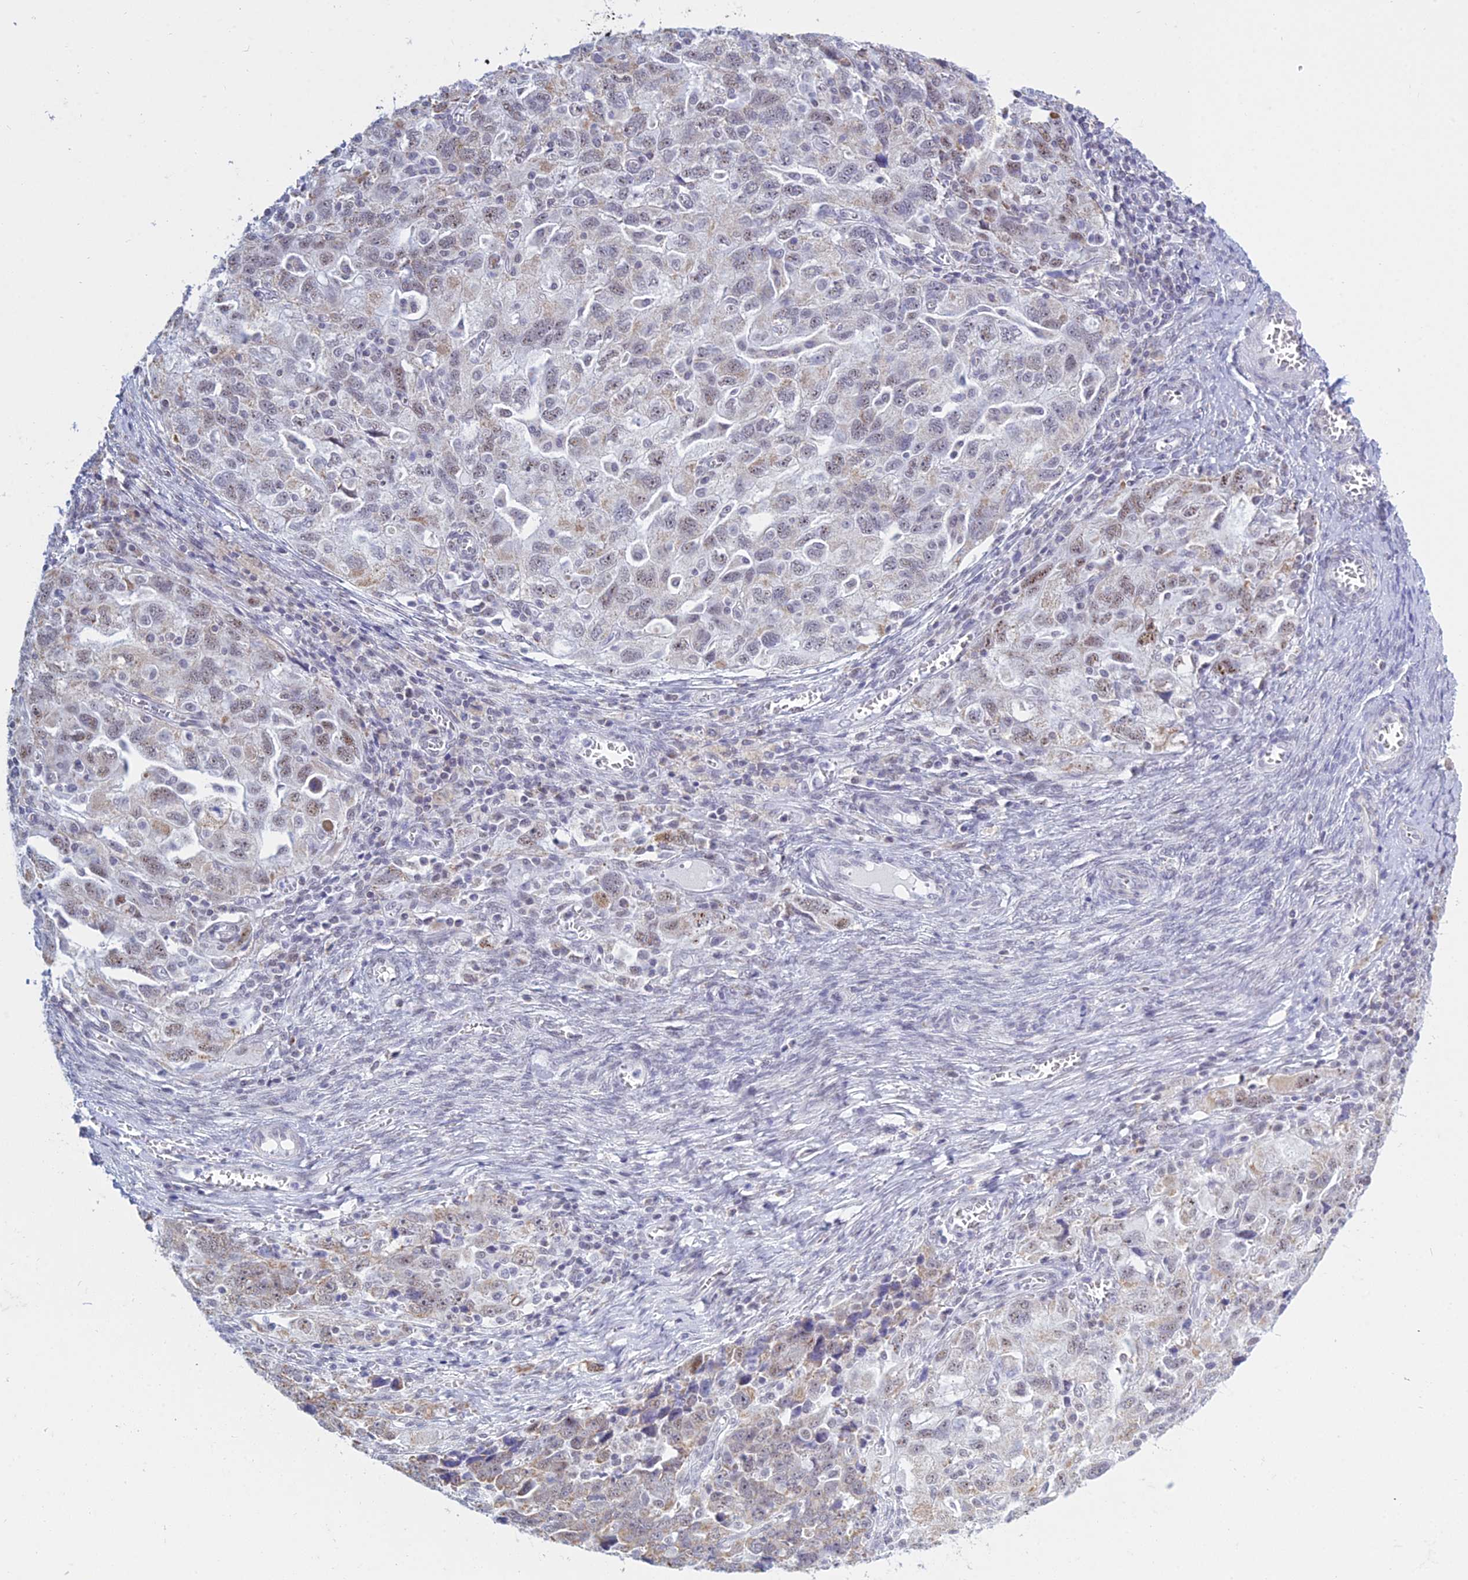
{"staining": {"intensity": "weak", "quantity": "25%-75%", "location": "cytoplasmic/membranous,nuclear"}, "tissue": "ovarian cancer", "cell_type": "Tumor cells", "image_type": "cancer", "snomed": [{"axis": "morphology", "description": "Carcinoma, NOS"}, {"axis": "morphology", "description": "Cystadenocarcinoma, serous, NOS"}, {"axis": "topography", "description": "Ovary"}], "caption": "Protein analysis of serous cystadenocarcinoma (ovarian) tissue shows weak cytoplasmic/membranous and nuclear staining in about 25%-75% of tumor cells.", "gene": "KLF14", "patient": {"sex": "female", "age": 69}}